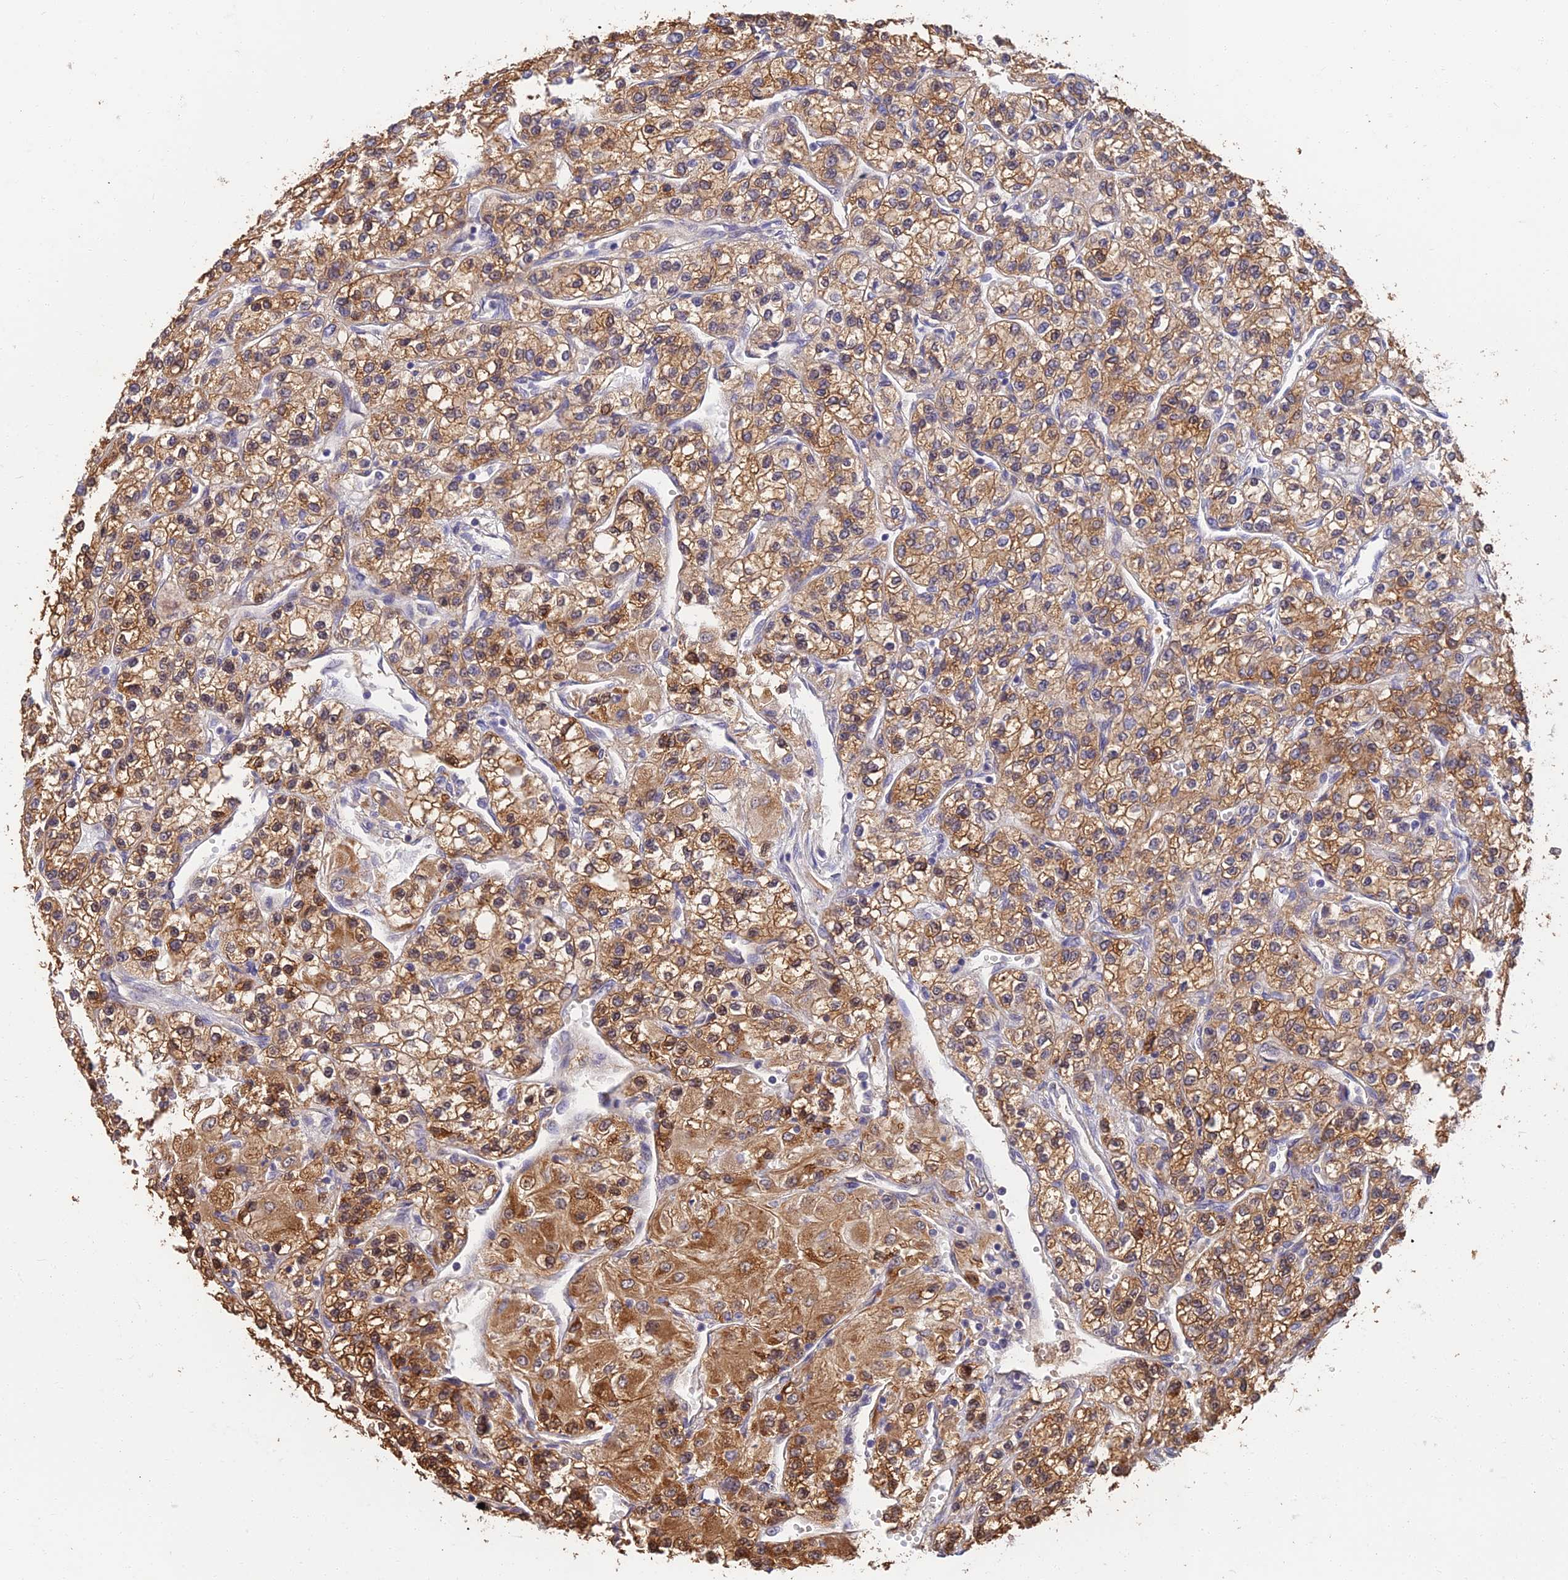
{"staining": {"intensity": "moderate", "quantity": ">75%", "location": "cytoplasmic/membranous"}, "tissue": "renal cancer", "cell_type": "Tumor cells", "image_type": "cancer", "snomed": [{"axis": "morphology", "description": "Adenocarcinoma, NOS"}, {"axis": "topography", "description": "Kidney"}], "caption": "Brown immunohistochemical staining in human renal cancer reveals moderate cytoplasmic/membranous staining in approximately >75% of tumor cells.", "gene": "LRRN3", "patient": {"sex": "male", "age": 80}}